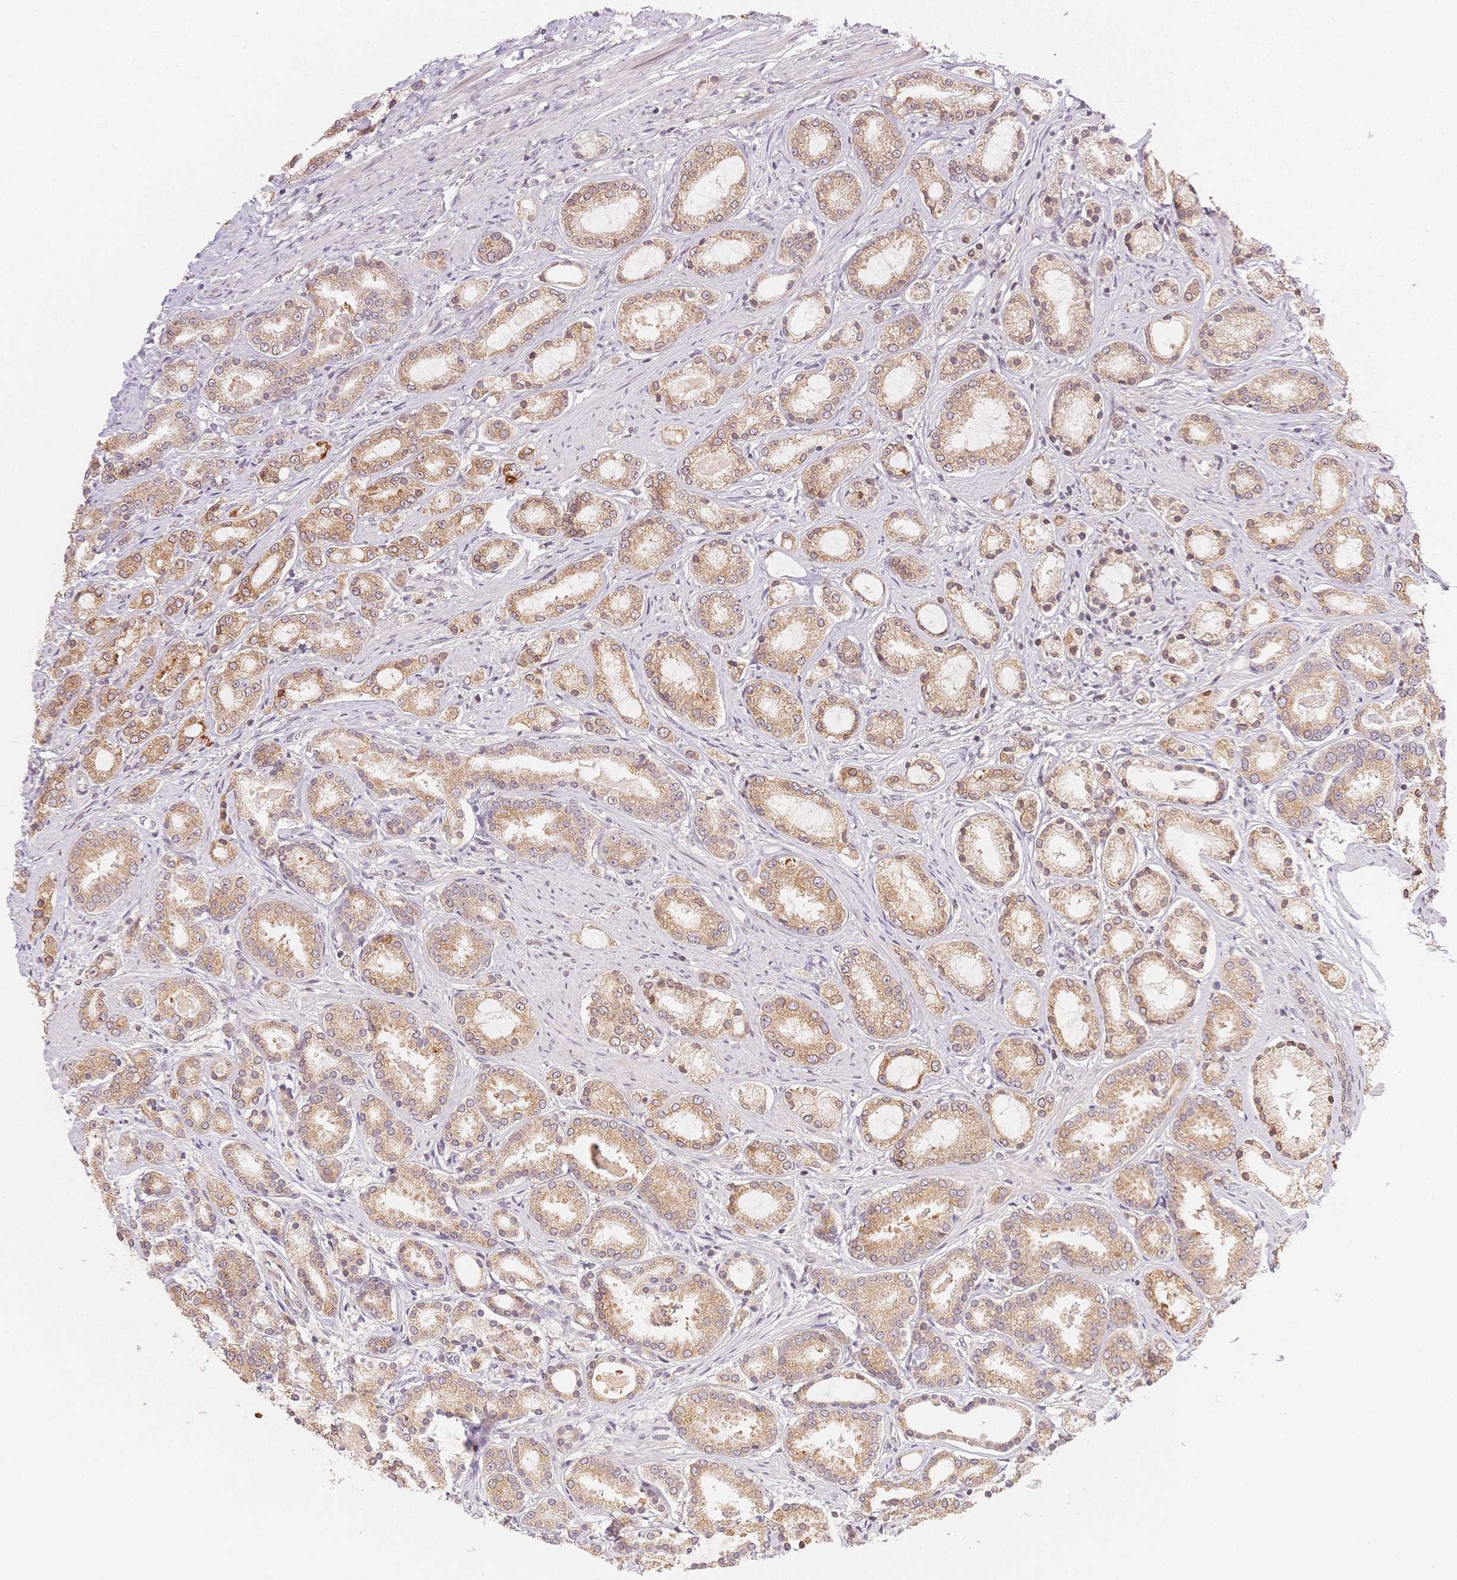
{"staining": {"intensity": "moderate", "quantity": ">75%", "location": "cytoplasmic/membranous"}, "tissue": "prostate cancer", "cell_type": "Tumor cells", "image_type": "cancer", "snomed": [{"axis": "morphology", "description": "Adenocarcinoma, High grade"}, {"axis": "topography", "description": "Prostate"}], "caption": "Prostate cancer (high-grade adenocarcinoma) was stained to show a protein in brown. There is medium levels of moderate cytoplasmic/membranous positivity in about >75% of tumor cells.", "gene": "STK39", "patient": {"sex": "male", "age": 63}}